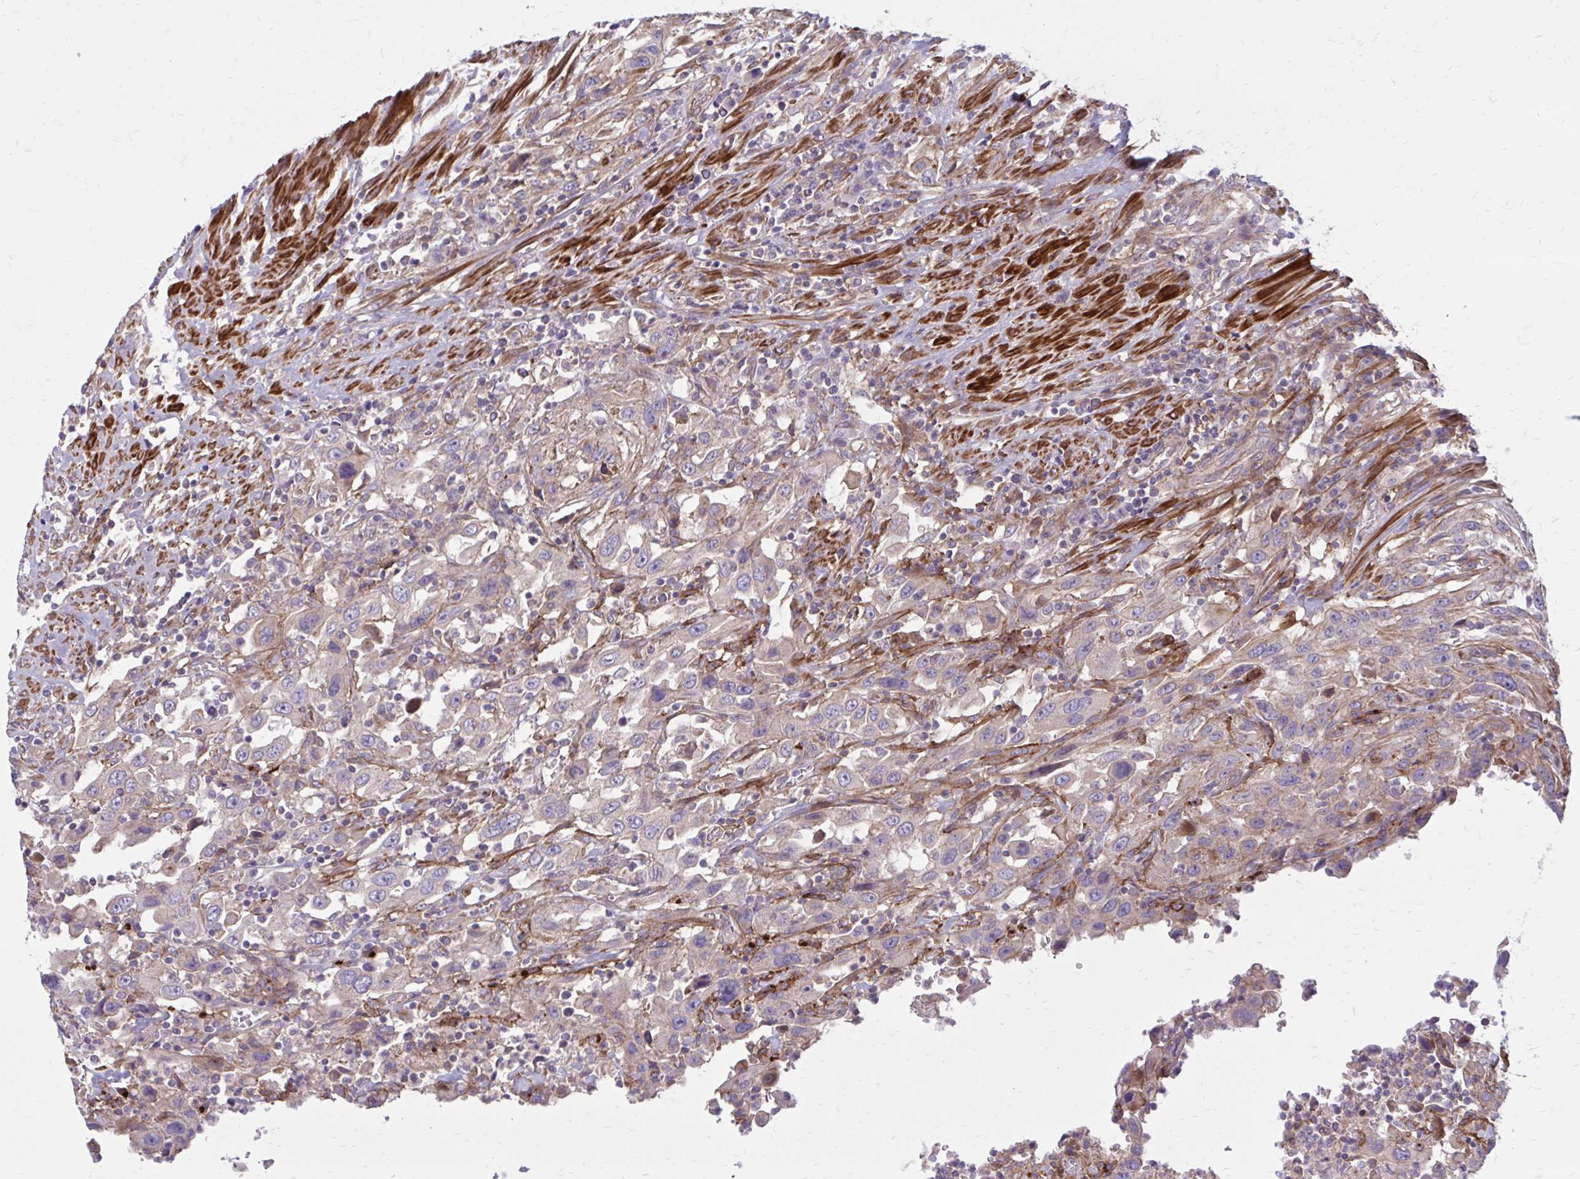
{"staining": {"intensity": "negative", "quantity": "none", "location": "none"}, "tissue": "urothelial cancer", "cell_type": "Tumor cells", "image_type": "cancer", "snomed": [{"axis": "morphology", "description": "Urothelial carcinoma, High grade"}, {"axis": "topography", "description": "Urinary bladder"}], "caption": "An immunohistochemistry (IHC) micrograph of urothelial cancer is shown. There is no staining in tumor cells of urothelial cancer.", "gene": "FAP", "patient": {"sex": "male", "age": 61}}